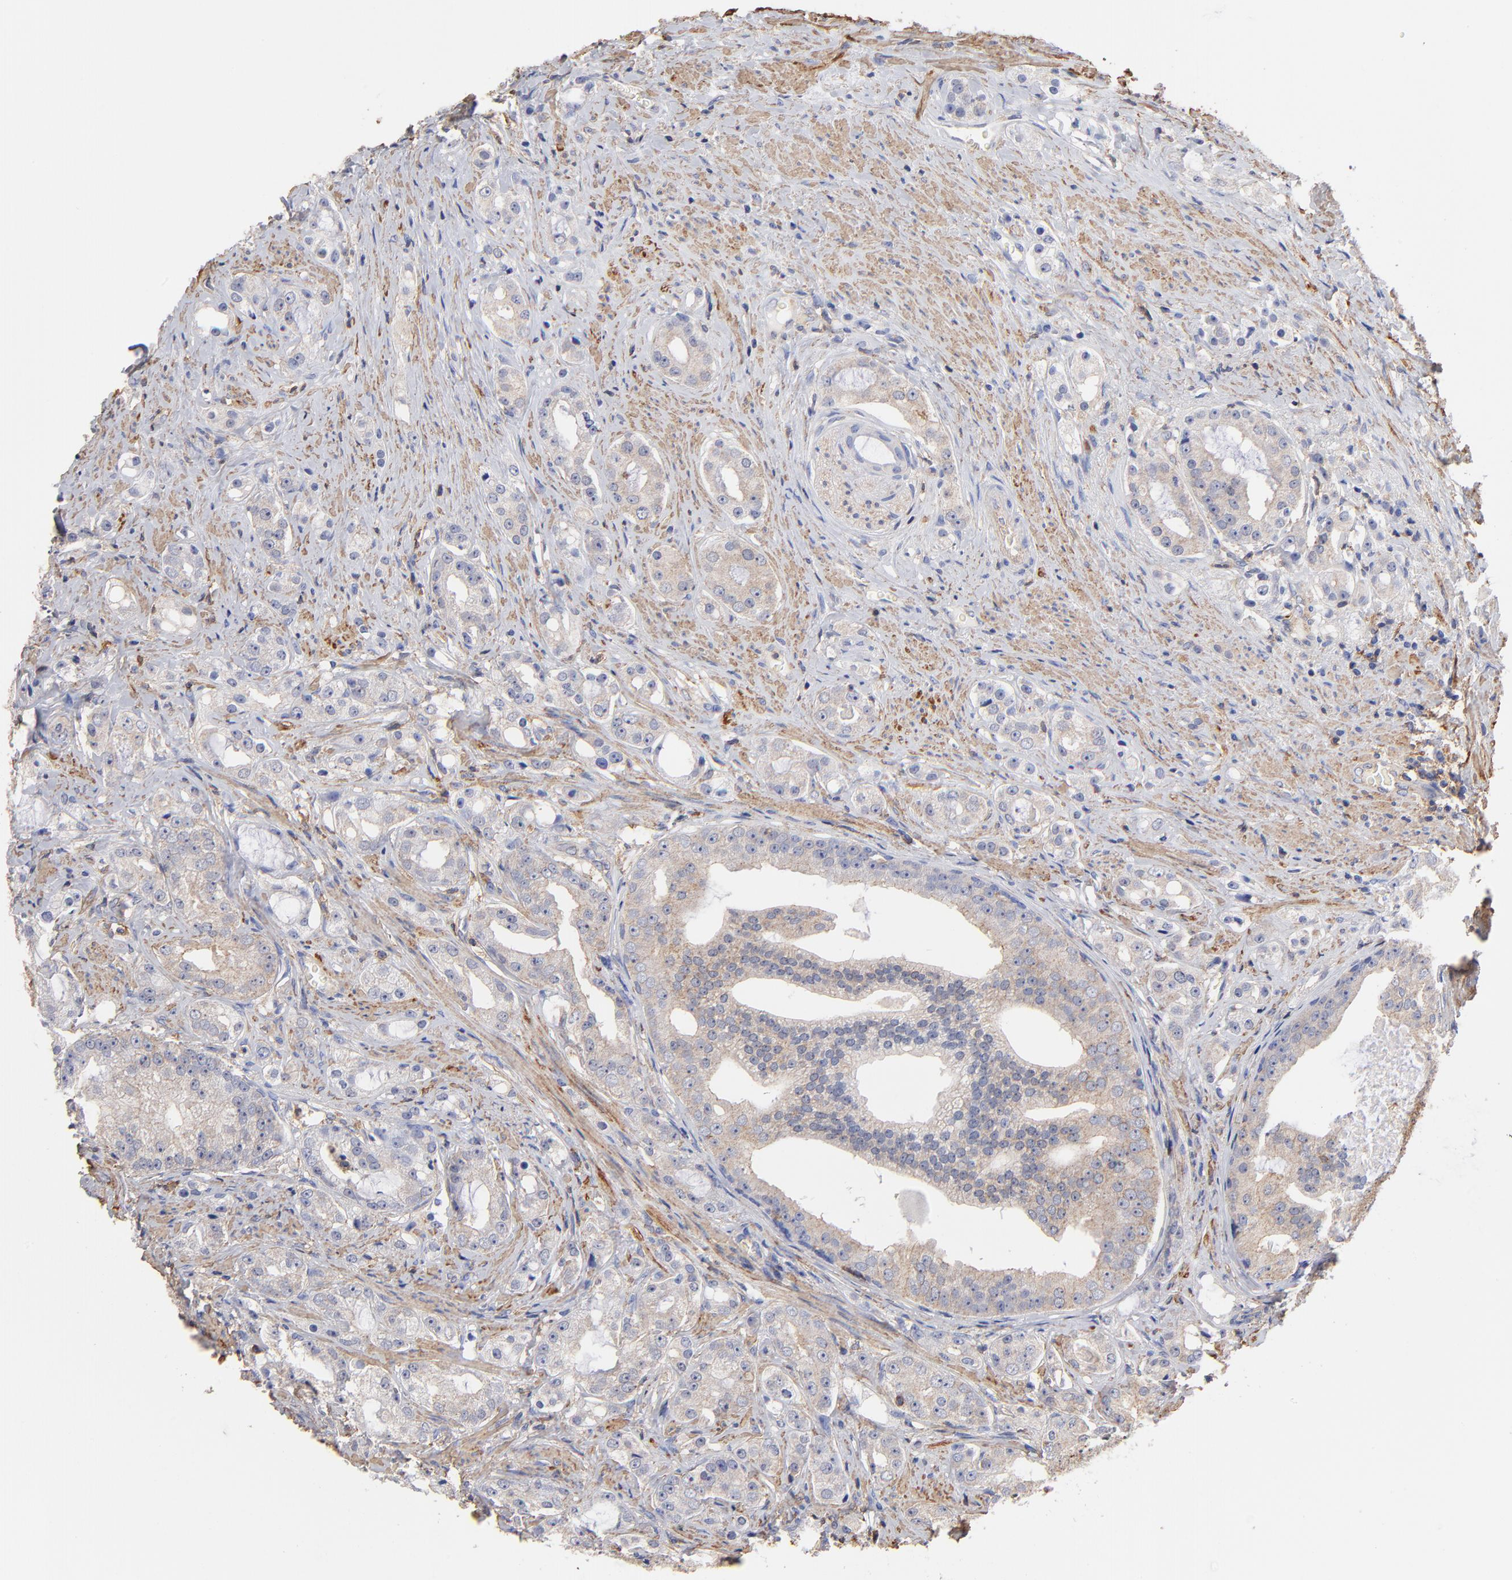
{"staining": {"intensity": "weak", "quantity": "25%-75%", "location": "cytoplasmic/membranous"}, "tissue": "prostate cancer", "cell_type": "Tumor cells", "image_type": "cancer", "snomed": [{"axis": "morphology", "description": "Adenocarcinoma, High grade"}, {"axis": "topography", "description": "Prostate"}], "caption": "Protein analysis of high-grade adenocarcinoma (prostate) tissue exhibits weak cytoplasmic/membranous expression in approximately 25%-75% of tumor cells. Immunohistochemistry (ihc) stains the protein in brown and the nuclei are stained blue.", "gene": "ASL", "patient": {"sex": "male", "age": 68}}